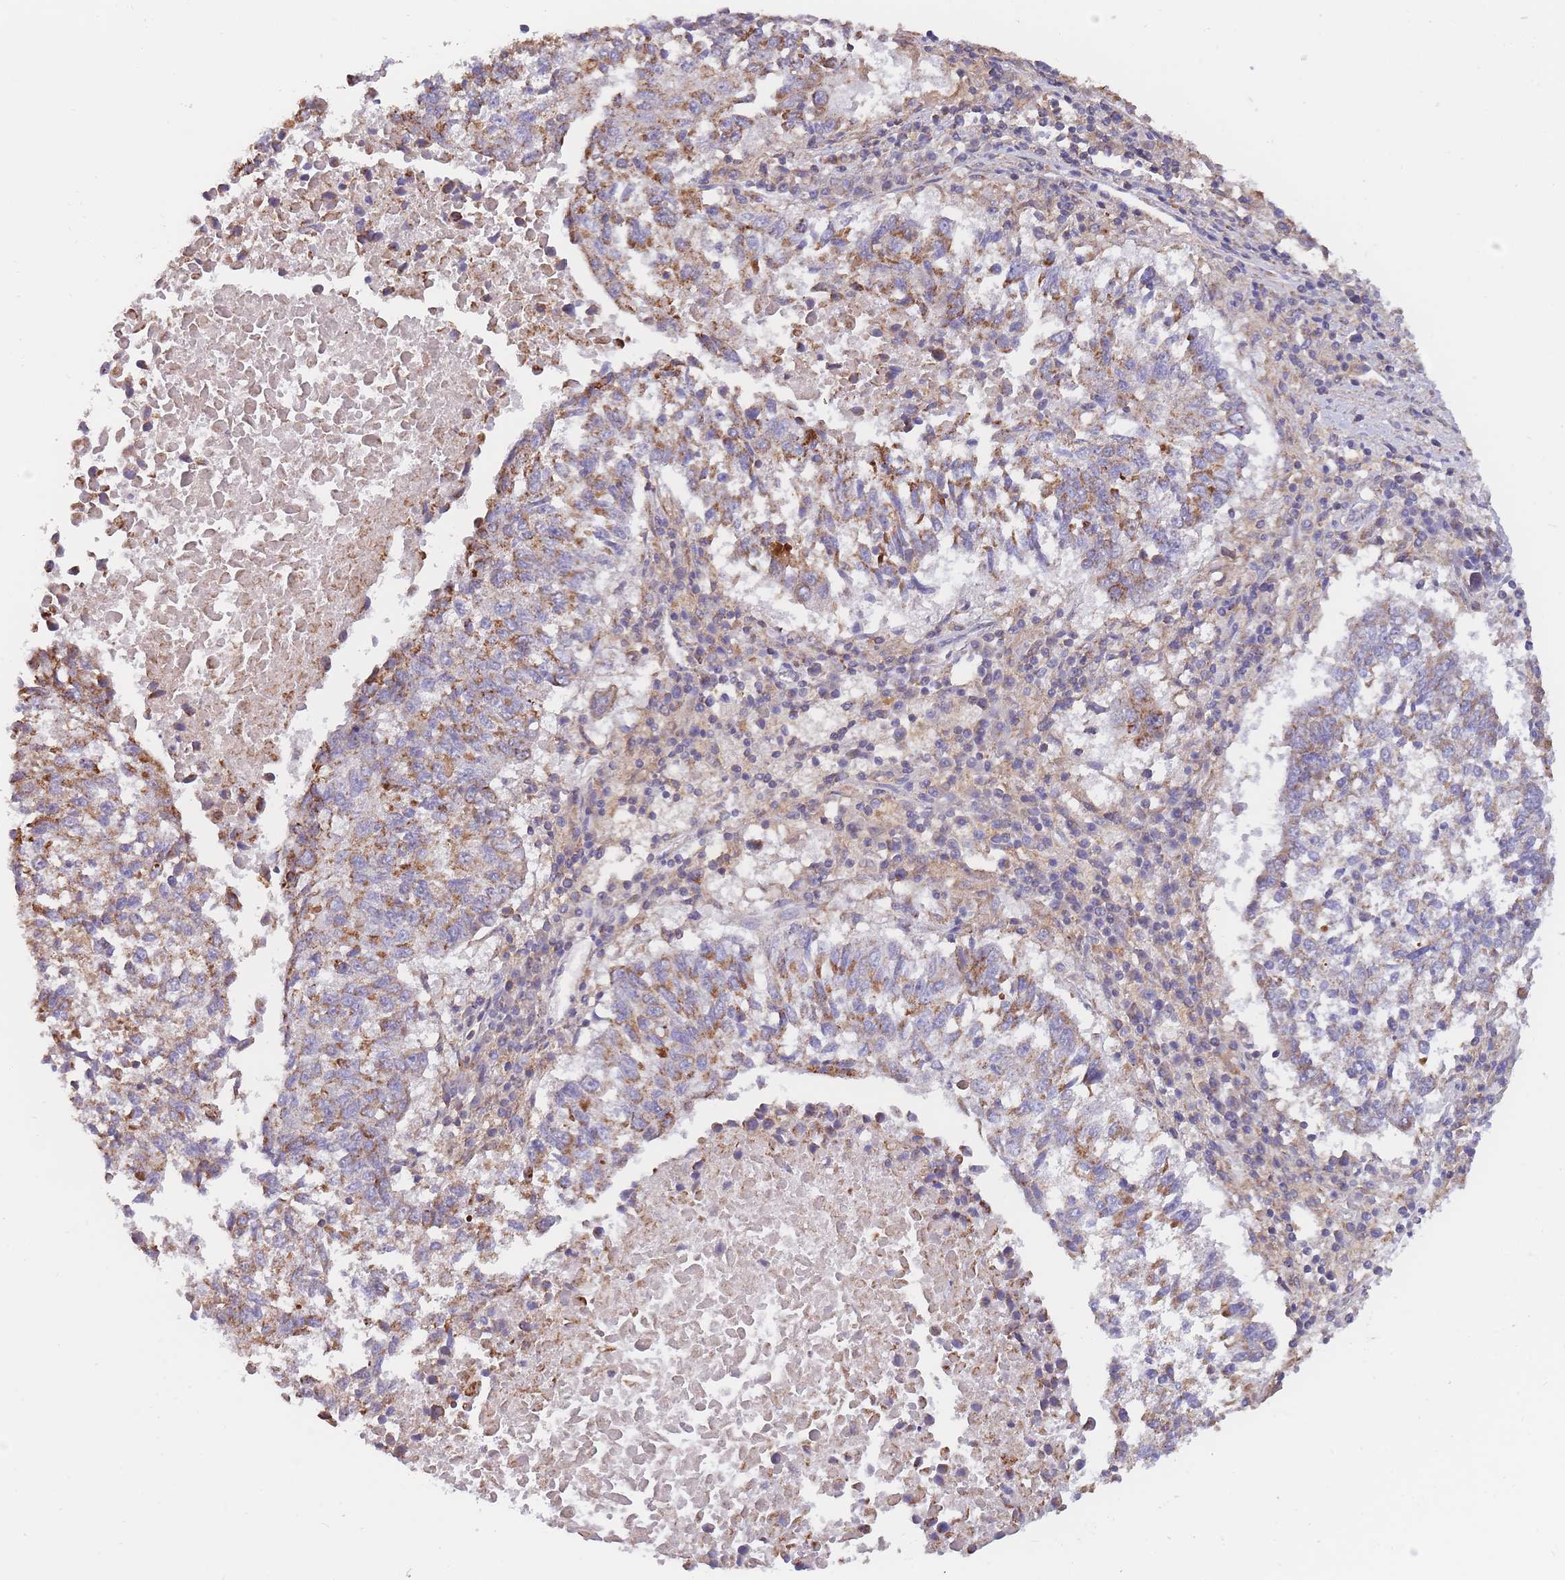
{"staining": {"intensity": "moderate", "quantity": ">75%", "location": "cytoplasmic/membranous"}, "tissue": "lung cancer", "cell_type": "Tumor cells", "image_type": "cancer", "snomed": [{"axis": "morphology", "description": "Squamous cell carcinoma, NOS"}, {"axis": "topography", "description": "Lung"}], "caption": "Tumor cells reveal moderate cytoplasmic/membranous expression in about >75% of cells in lung cancer.", "gene": "SLC25A42", "patient": {"sex": "male", "age": 73}}